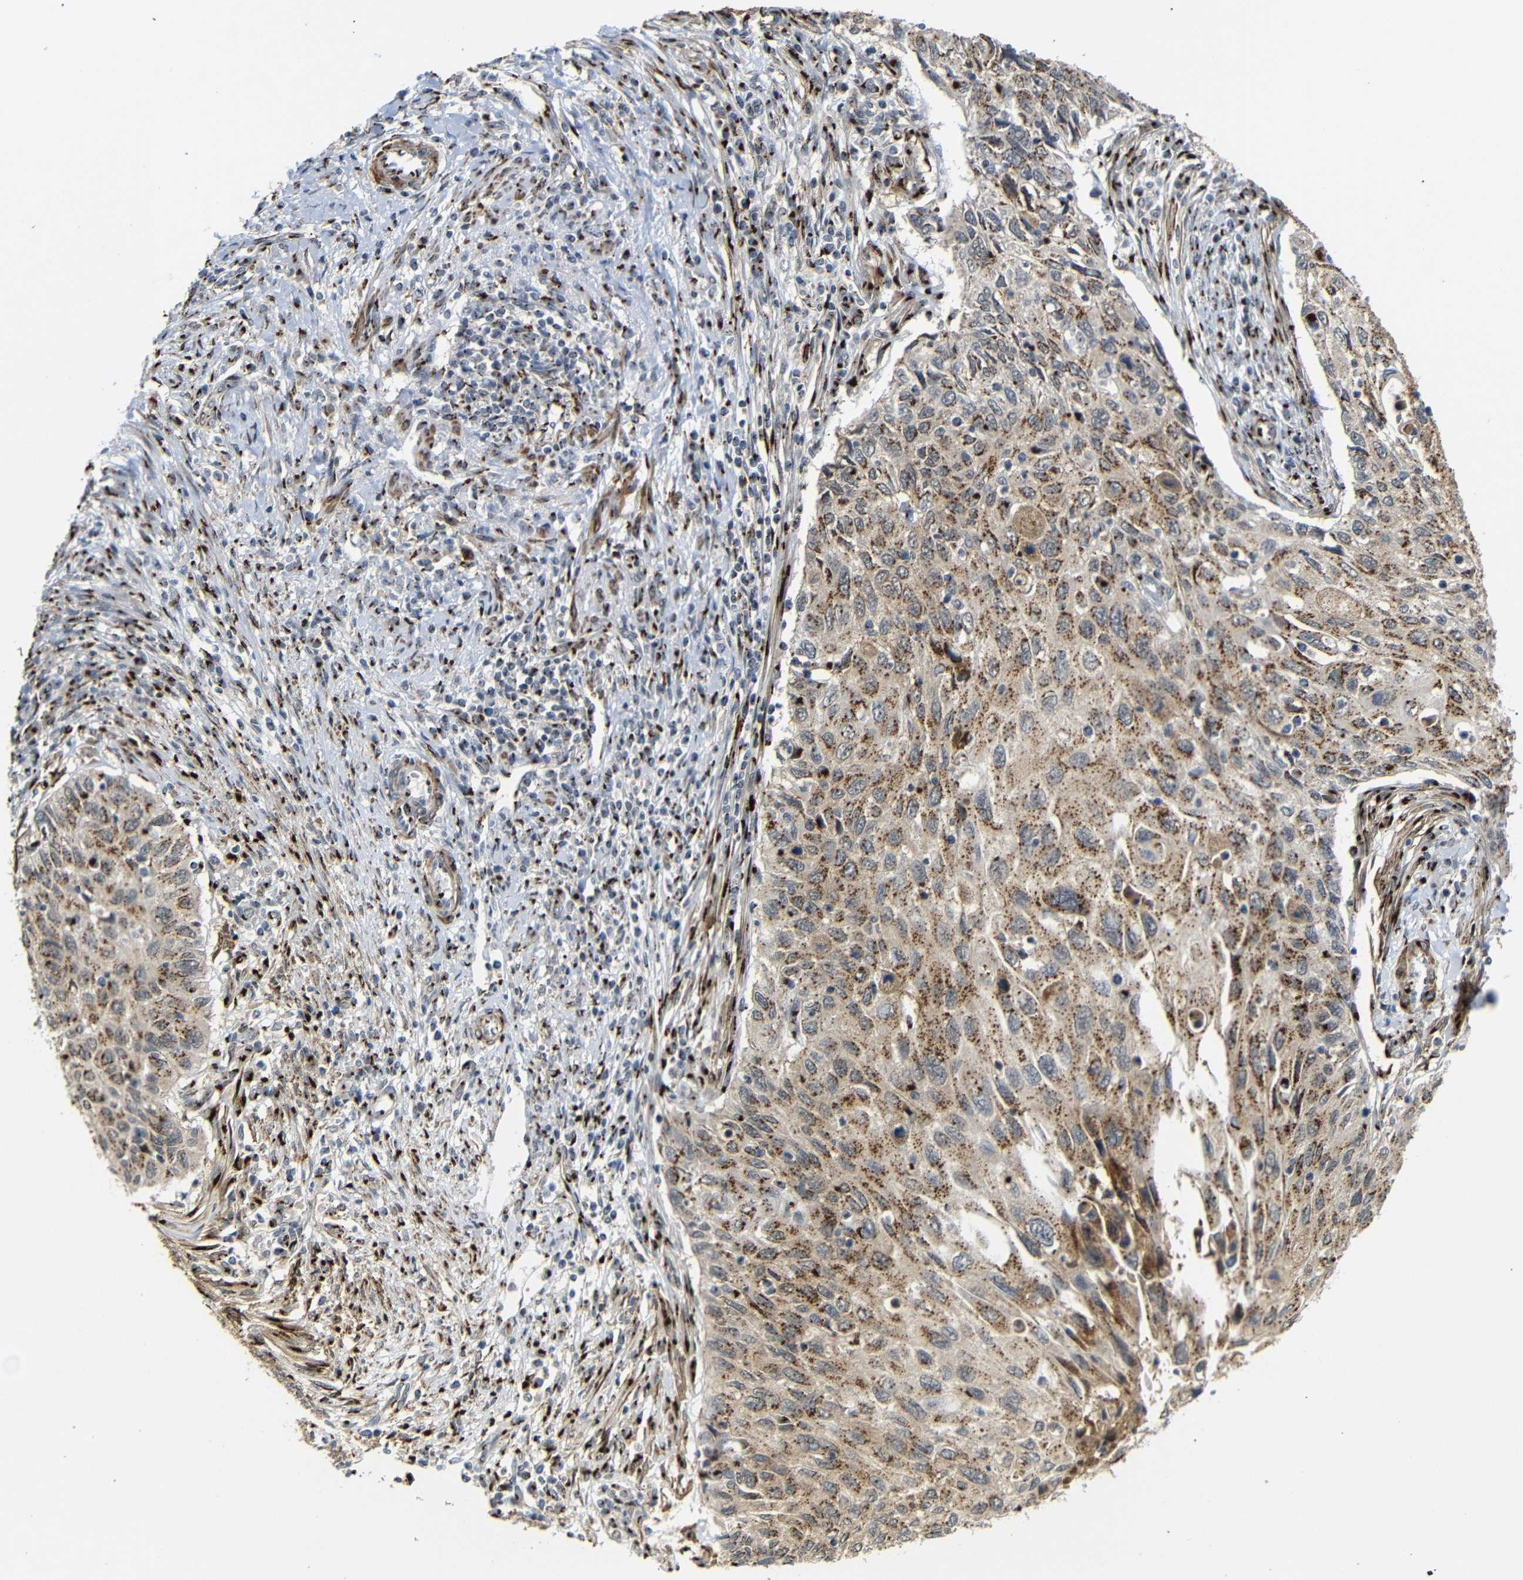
{"staining": {"intensity": "moderate", "quantity": ">75%", "location": "cytoplasmic/membranous"}, "tissue": "cervical cancer", "cell_type": "Tumor cells", "image_type": "cancer", "snomed": [{"axis": "morphology", "description": "Squamous cell carcinoma, NOS"}, {"axis": "topography", "description": "Cervix"}], "caption": "A brown stain shows moderate cytoplasmic/membranous staining of a protein in human cervical cancer (squamous cell carcinoma) tumor cells. (DAB (3,3'-diaminobenzidine) IHC, brown staining for protein, blue staining for nuclei).", "gene": "TGOLN2", "patient": {"sex": "female", "age": 70}}